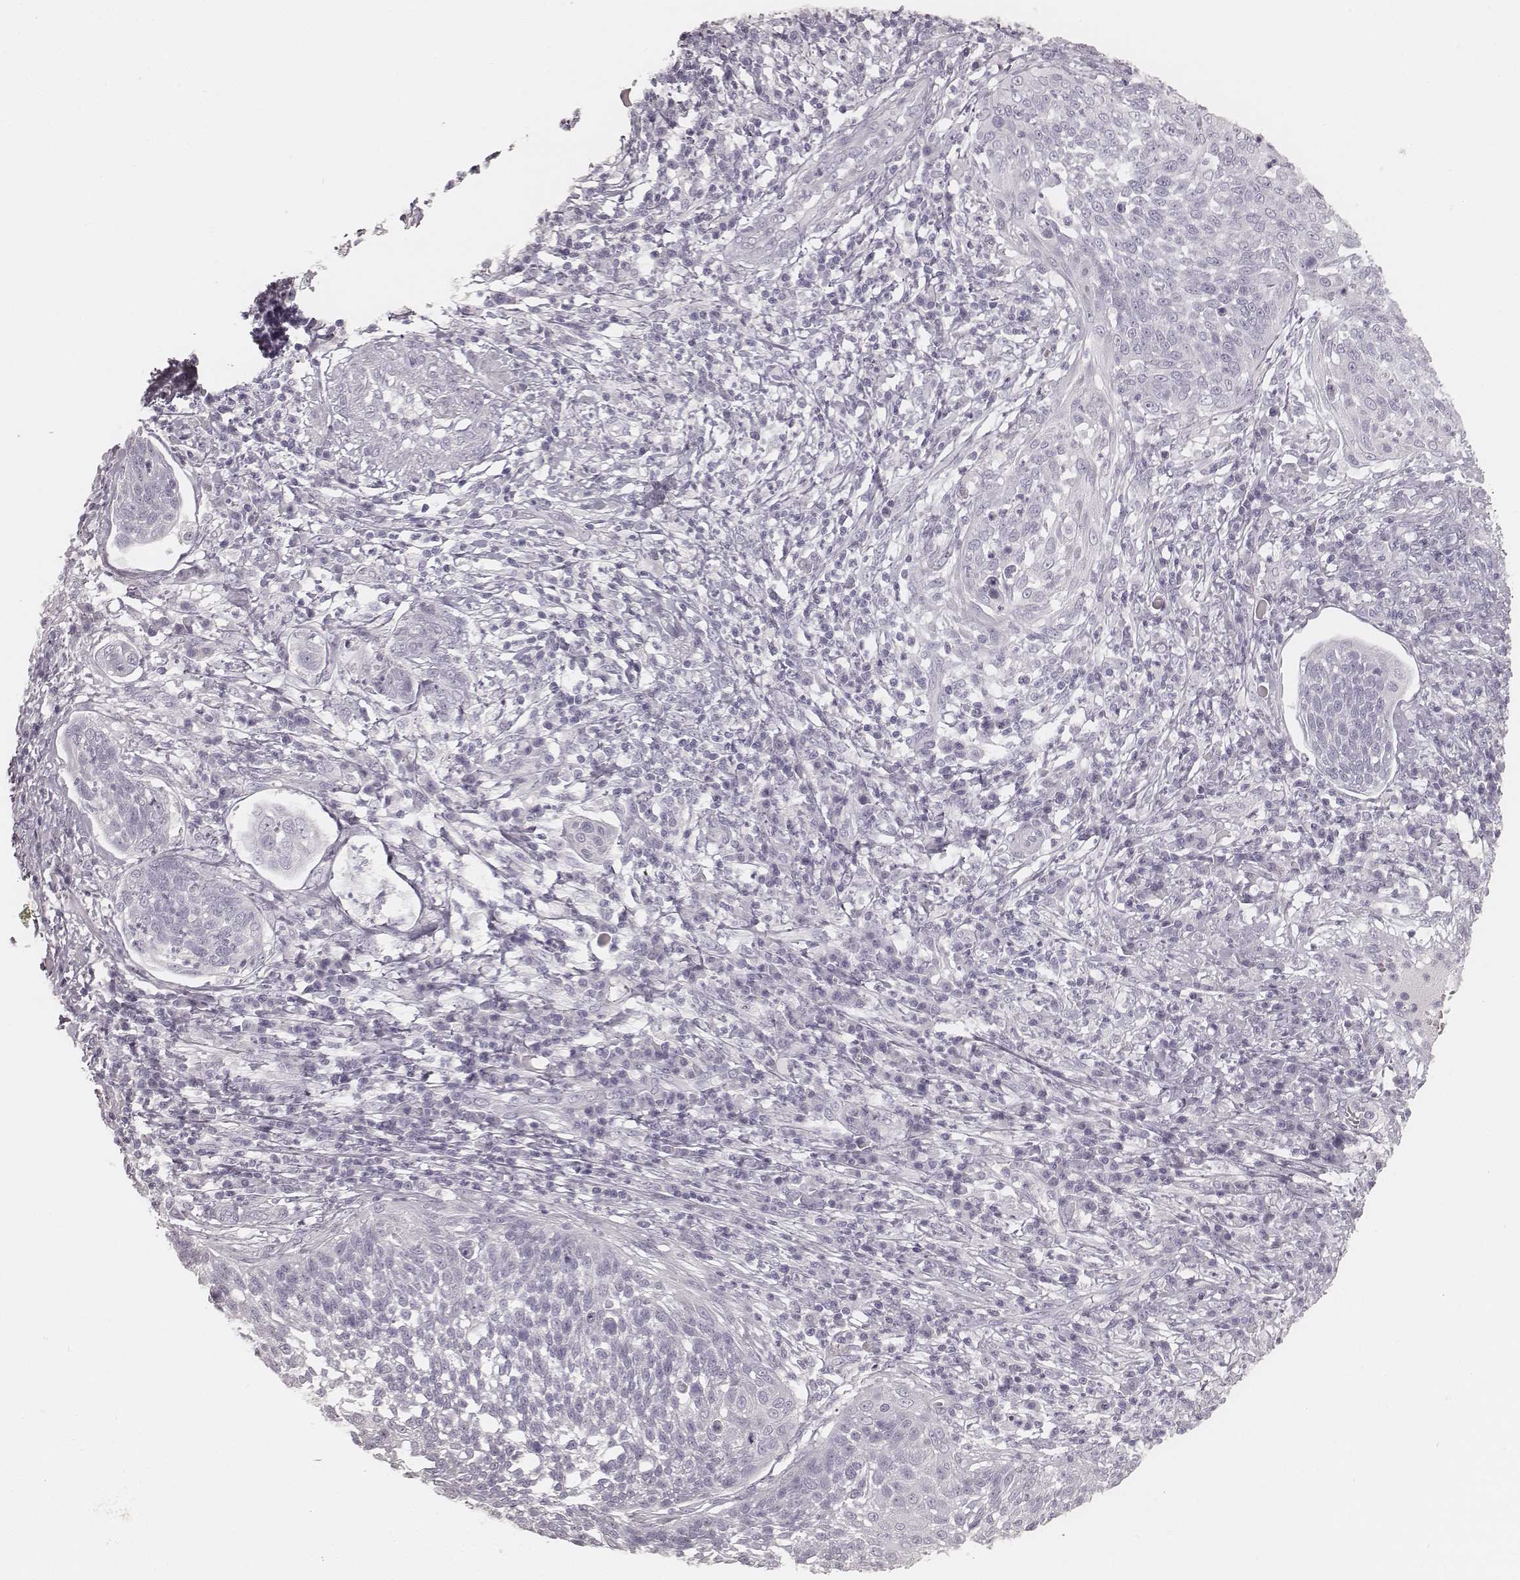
{"staining": {"intensity": "negative", "quantity": "none", "location": "none"}, "tissue": "cervical cancer", "cell_type": "Tumor cells", "image_type": "cancer", "snomed": [{"axis": "morphology", "description": "Squamous cell carcinoma, NOS"}, {"axis": "topography", "description": "Cervix"}], "caption": "Human cervical cancer stained for a protein using IHC reveals no staining in tumor cells.", "gene": "KRT34", "patient": {"sex": "female", "age": 34}}